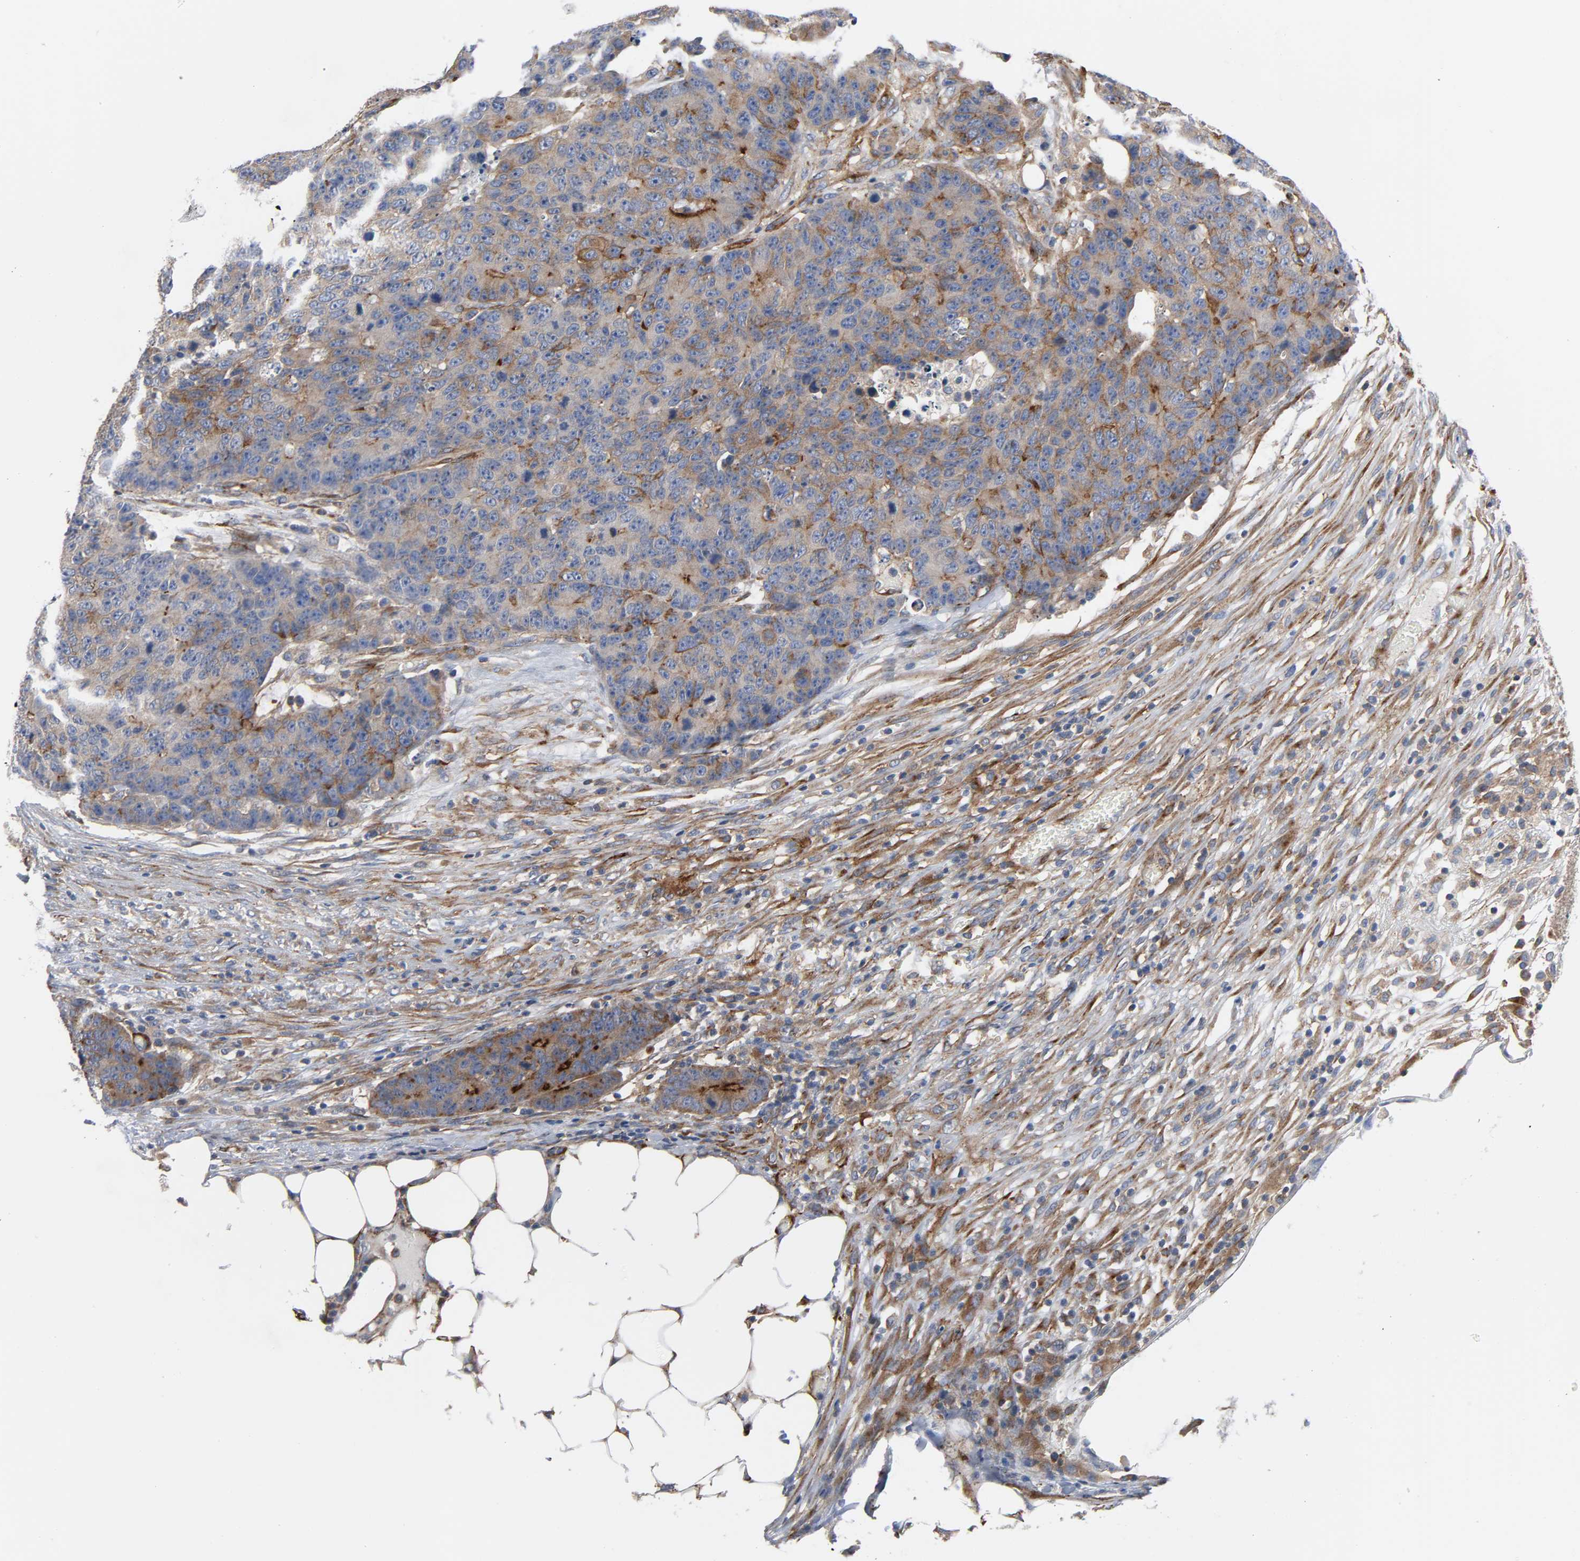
{"staining": {"intensity": "moderate", "quantity": ">75%", "location": "cytoplasmic/membranous"}, "tissue": "colorectal cancer", "cell_type": "Tumor cells", "image_type": "cancer", "snomed": [{"axis": "morphology", "description": "Adenocarcinoma, NOS"}, {"axis": "topography", "description": "Colon"}], "caption": "Immunohistochemical staining of human colorectal adenocarcinoma demonstrates moderate cytoplasmic/membranous protein positivity in approximately >75% of tumor cells. Using DAB (brown) and hematoxylin (blue) stains, captured at high magnification using brightfield microscopy.", "gene": "ARHGAP1", "patient": {"sex": "female", "age": 86}}